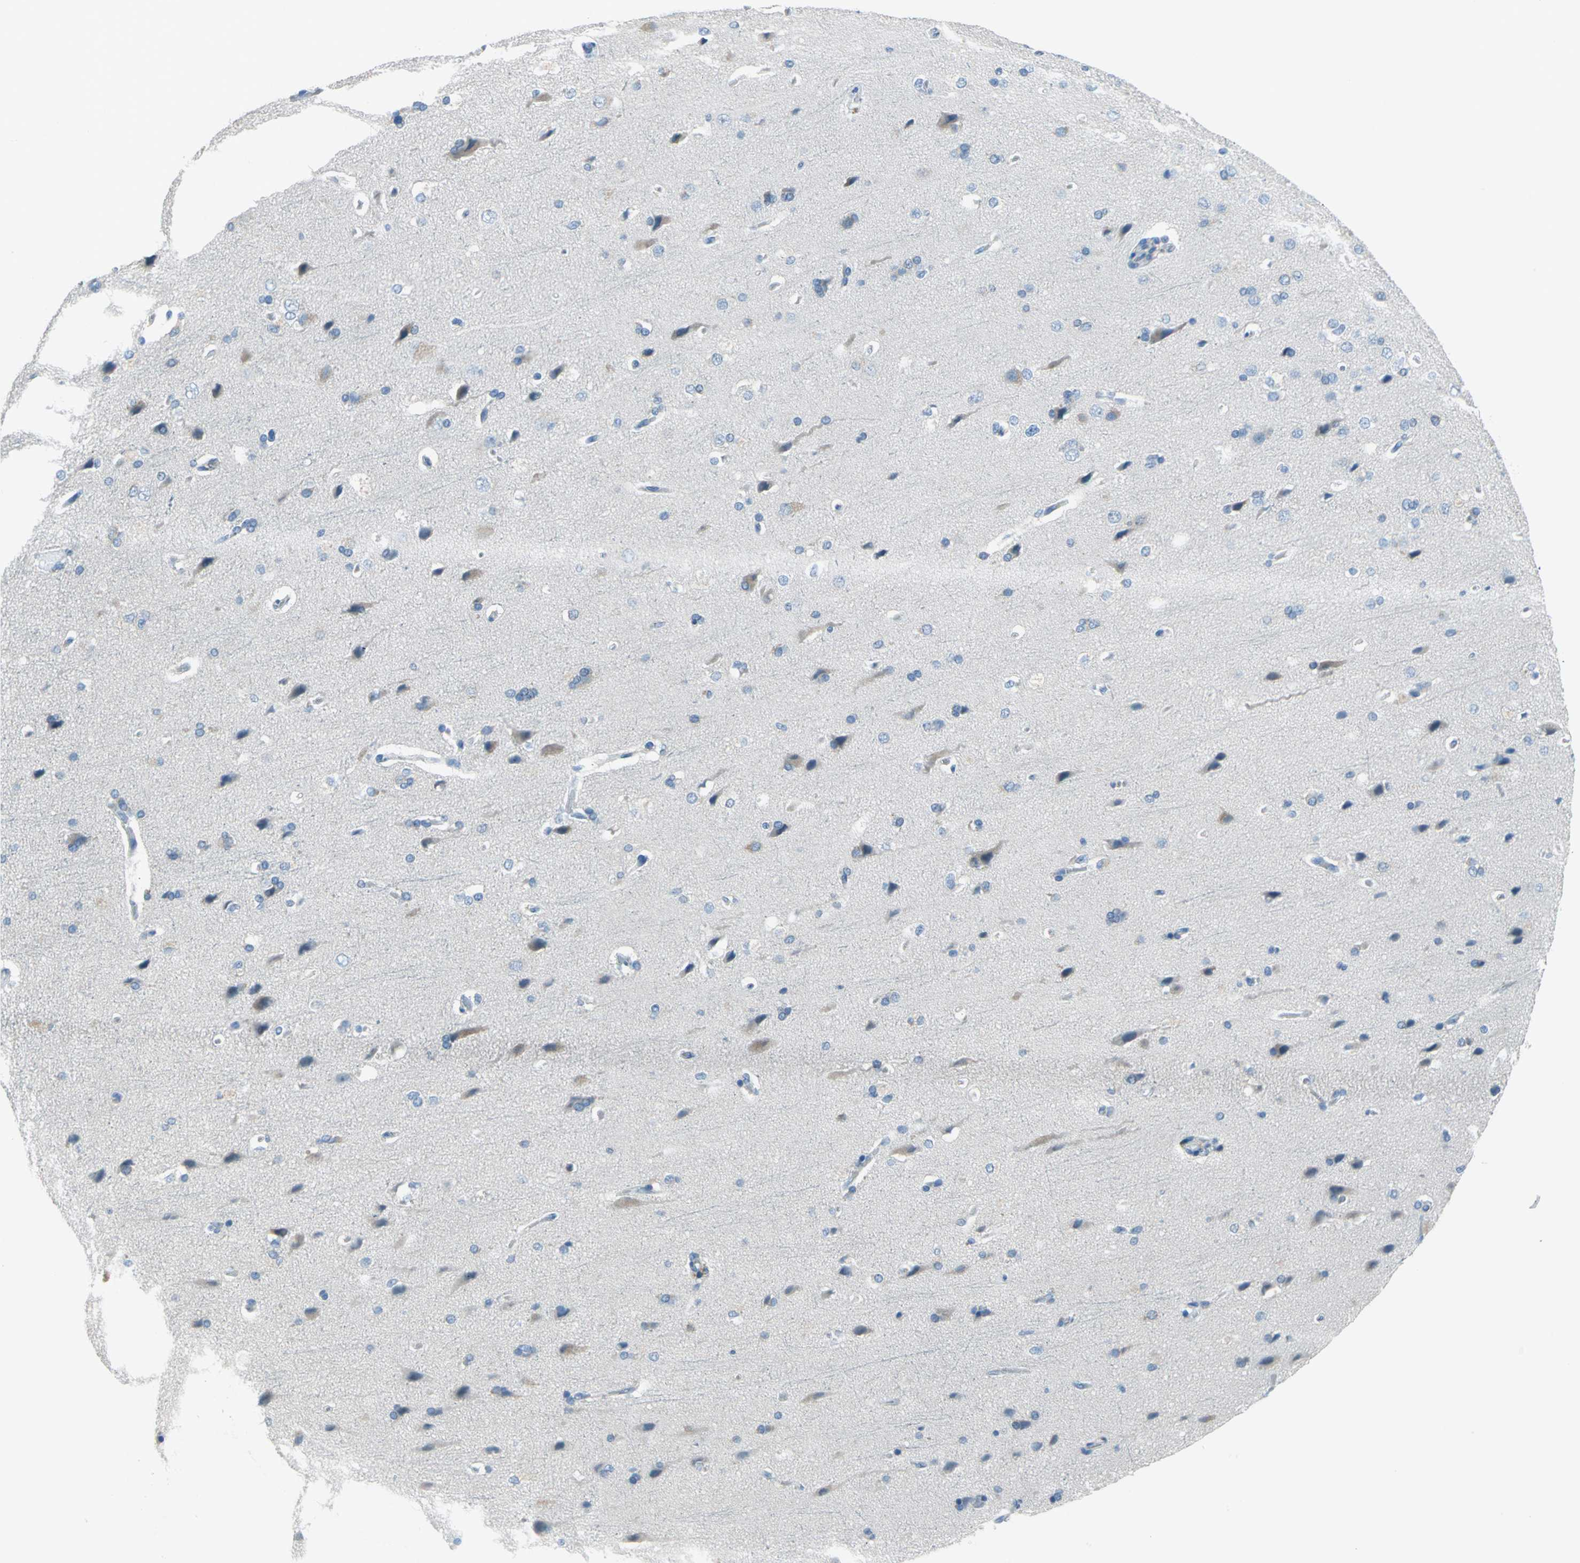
{"staining": {"intensity": "negative", "quantity": "none", "location": "none"}, "tissue": "cerebral cortex", "cell_type": "Endothelial cells", "image_type": "normal", "snomed": [{"axis": "morphology", "description": "Normal tissue, NOS"}, {"axis": "topography", "description": "Cerebral cortex"}], "caption": "Image shows no significant protein staining in endothelial cells of unremarkable cerebral cortex.", "gene": "MUC4", "patient": {"sex": "male", "age": 62}}